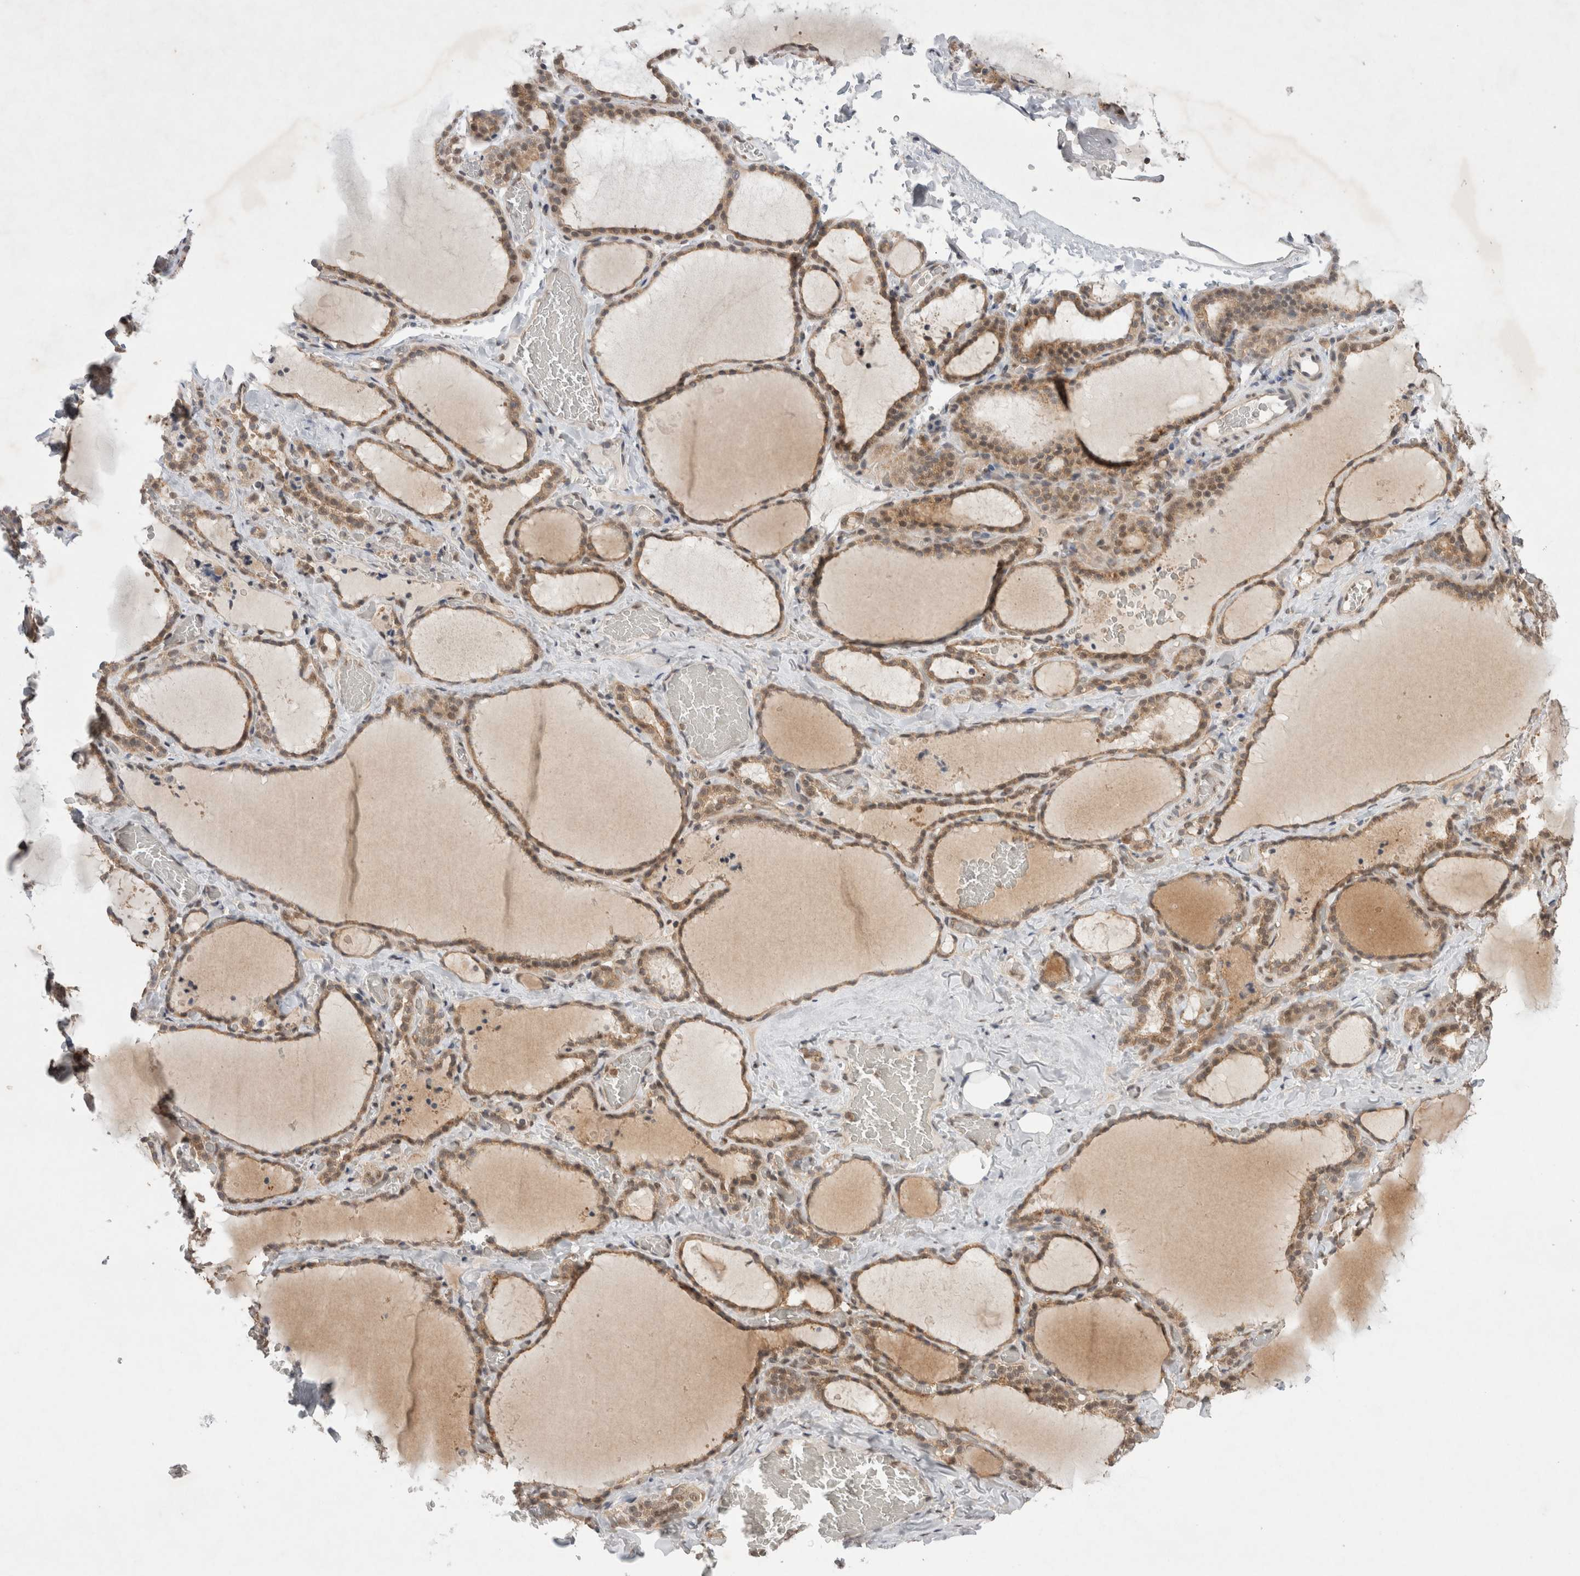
{"staining": {"intensity": "weak", "quantity": ">75%", "location": "cytoplasmic/membranous"}, "tissue": "thyroid gland", "cell_type": "Glandular cells", "image_type": "normal", "snomed": [{"axis": "morphology", "description": "Normal tissue, NOS"}, {"axis": "topography", "description": "Thyroid gland"}], "caption": "Immunohistochemistry (IHC) staining of benign thyroid gland, which reveals low levels of weak cytoplasmic/membranous expression in approximately >75% of glandular cells indicating weak cytoplasmic/membranous protein positivity. The staining was performed using DAB (3,3'-diaminobenzidine) (brown) for protein detection and nuclei were counterstained in hematoxylin (blue).", "gene": "WIPF2", "patient": {"sex": "female", "age": 22}}